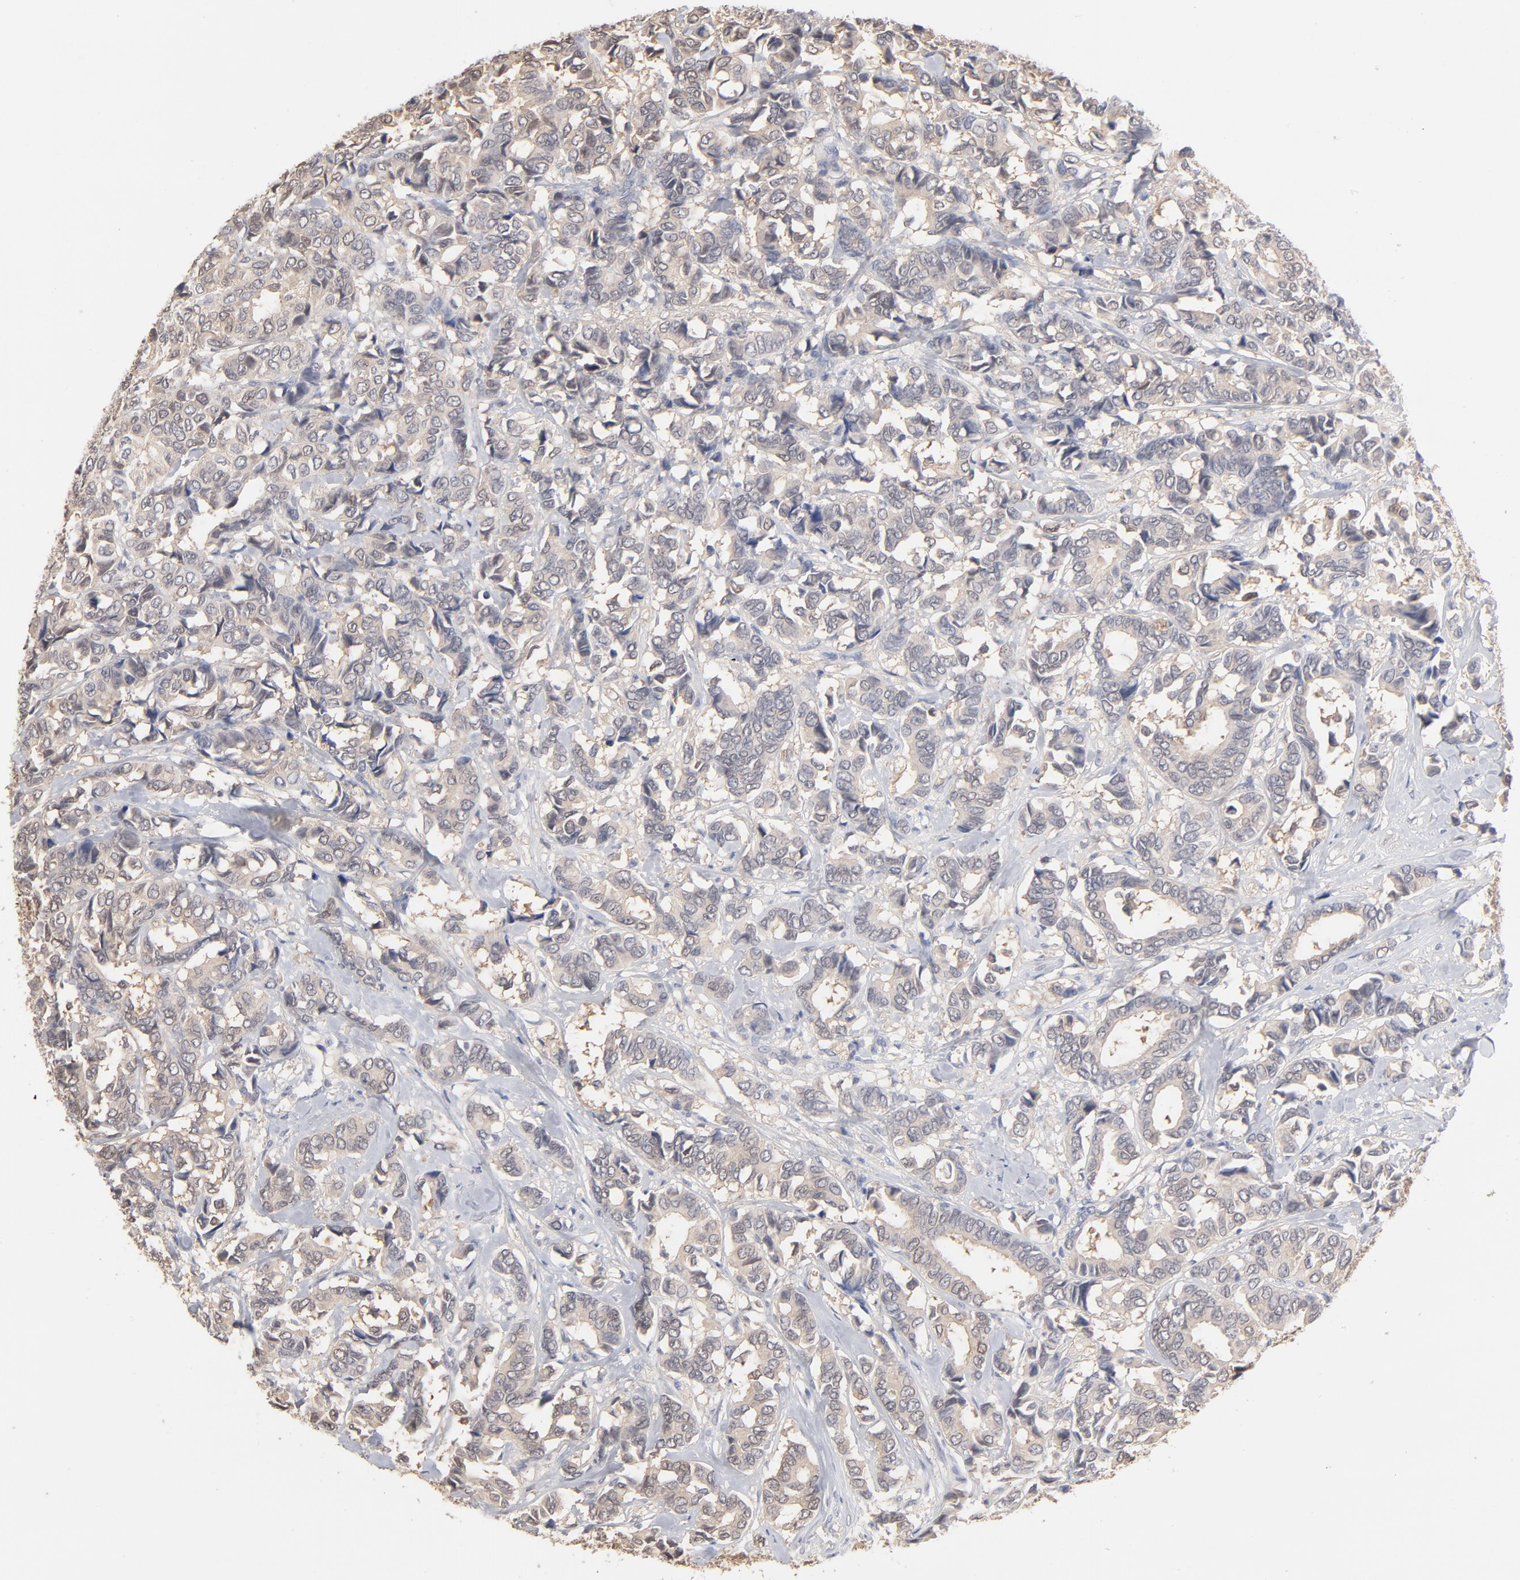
{"staining": {"intensity": "weak", "quantity": "<25%", "location": "cytoplasmic/membranous"}, "tissue": "breast cancer", "cell_type": "Tumor cells", "image_type": "cancer", "snomed": [{"axis": "morphology", "description": "Duct carcinoma"}, {"axis": "topography", "description": "Breast"}], "caption": "This is an immunohistochemistry micrograph of breast invasive ductal carcinoma. There is no expression in tumor cells.", "gene": "MIF", "patient": {"sex": "female", "age": 87}}